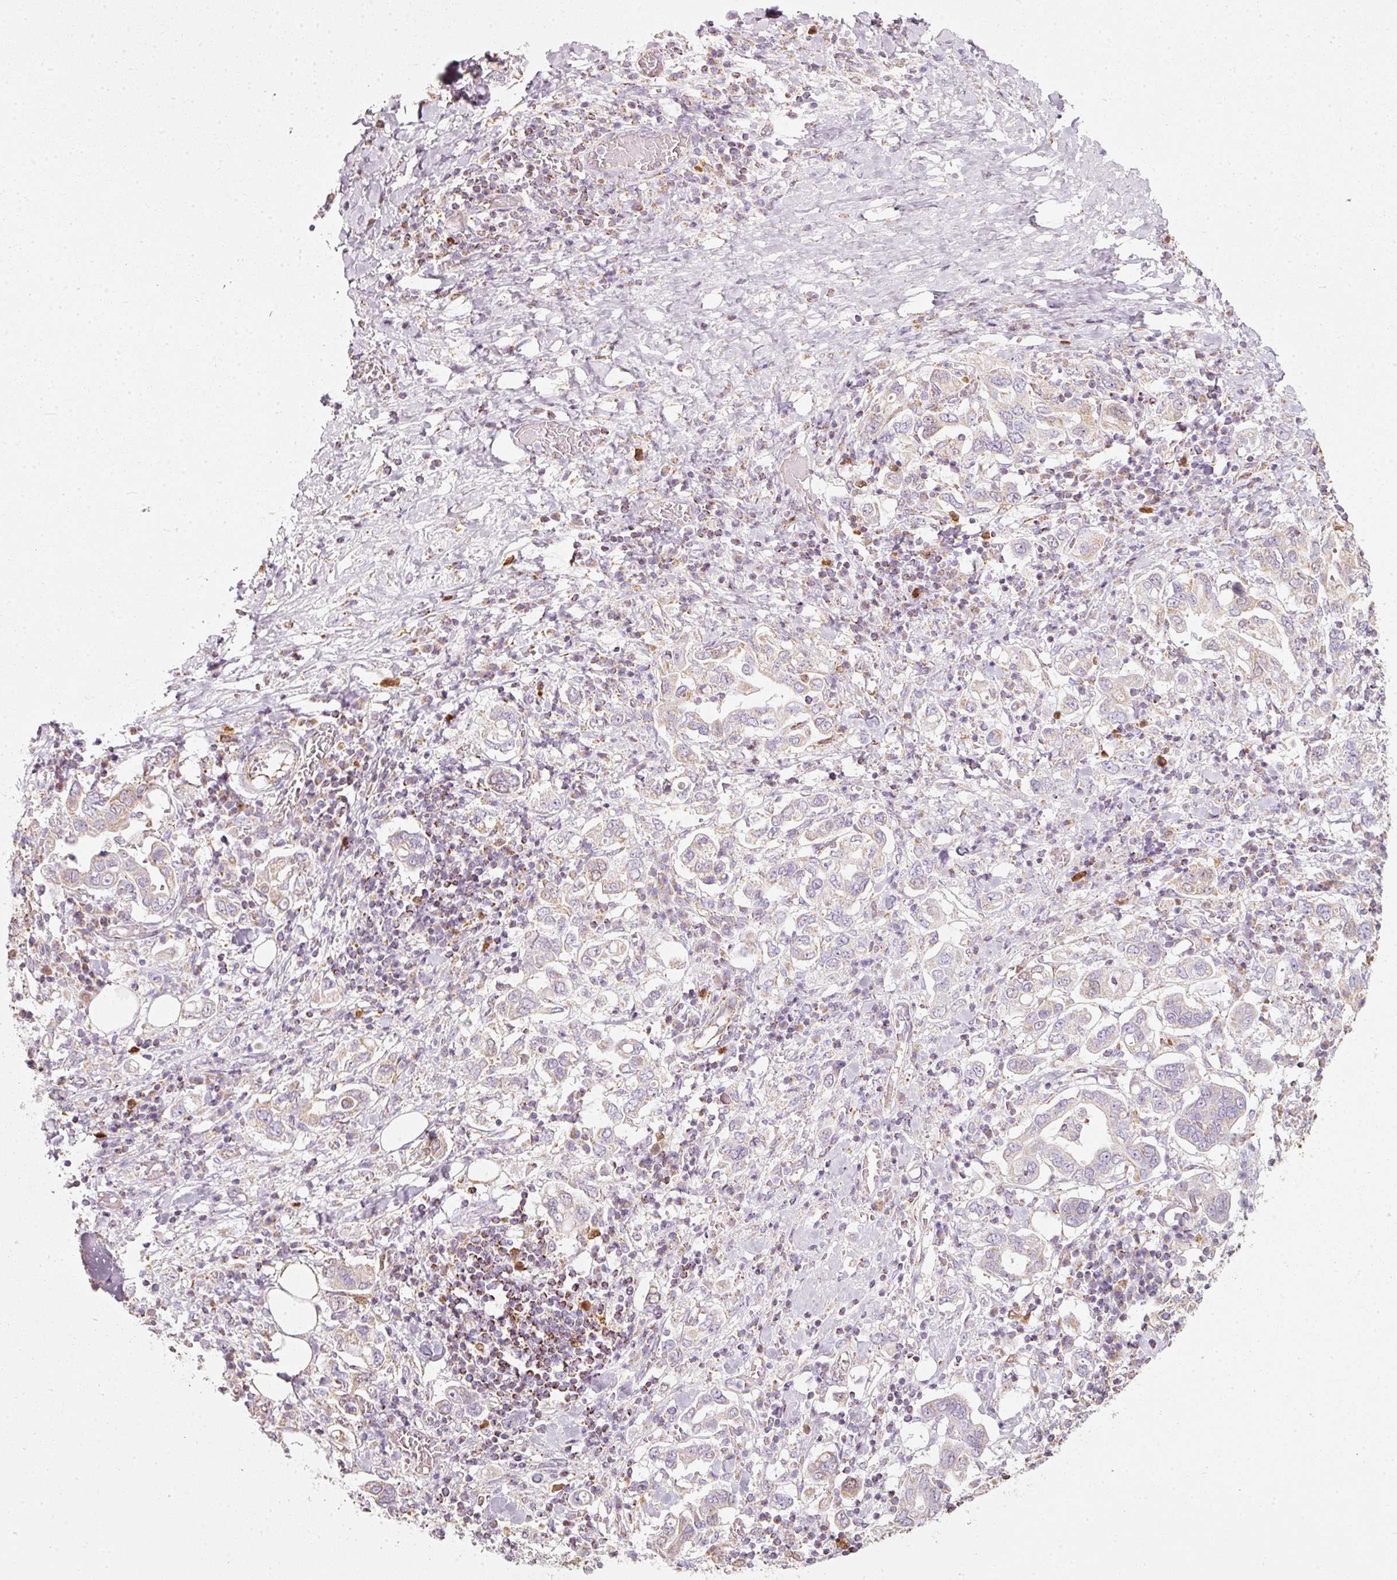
{"staining": {"intensity": "weak", "quantity": "<25%", "location": "cytoplasmic/membranous"}, "tissue": "stomach cancer", "cell_type": "Tumor cells", "image_type": "cancer", "snomed": [{"axis": "morphology", "description": "Adenocarcinoma, NOS"}, {"axis": "topography", "description": "Stomach, upper"}, {"axis": "topography", "description": "Stomach"}], "caption": "Immunohistochemistry (IHC) image of stomach adenocarcinoma stained for a protein (brown), which displays no expression in tumor cells.", "gene": "DUT", "patient": {"sex": "male", "age": 62}}